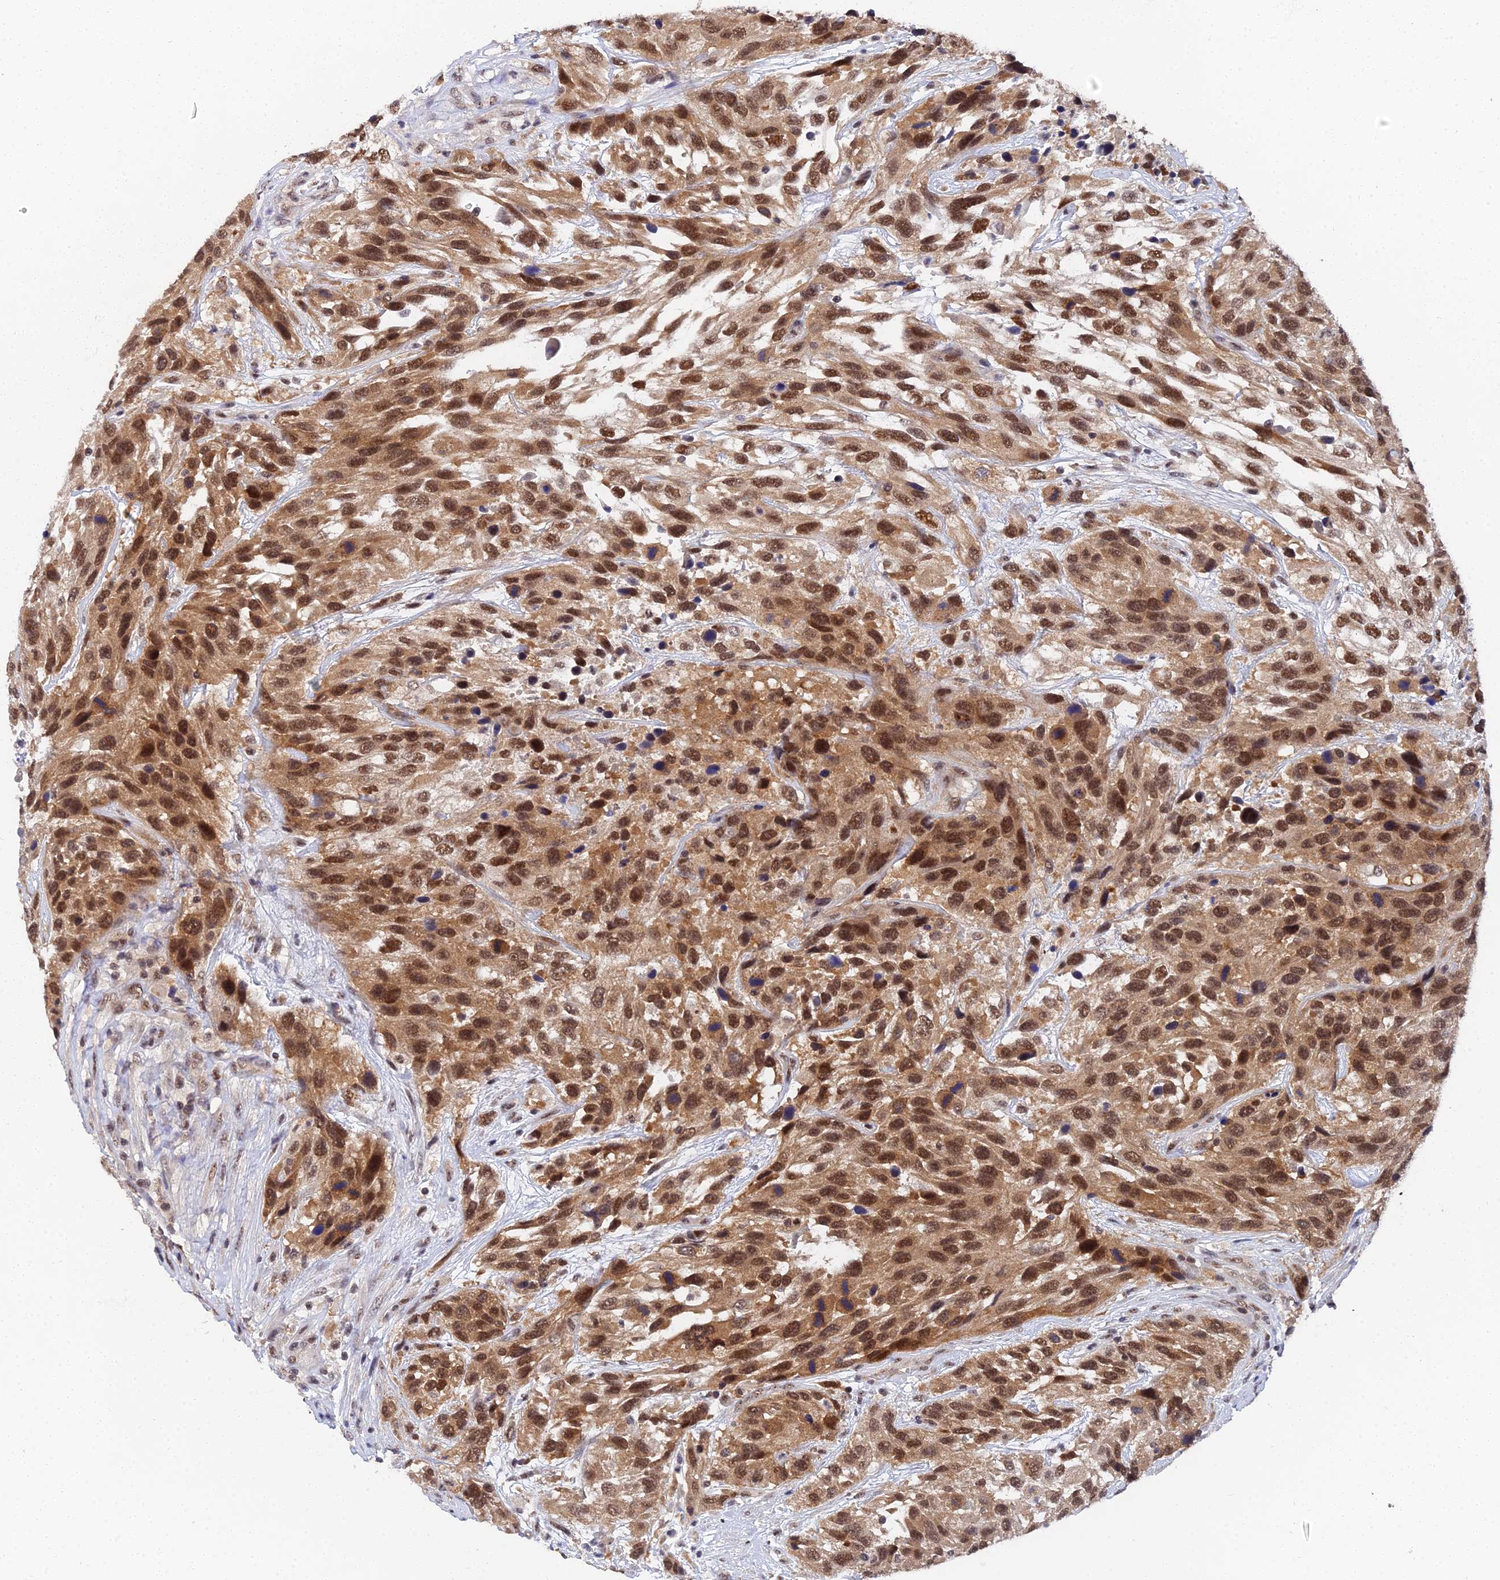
{"staining": {"intensity": "strong", "quantity": ">75%", "location": "cytoplasmic/membranous,nuclear"}, "tissue": "urothelial cancer", "cell_type": "Tumor cells", "image_type": "cancer", "snomed": [{"axis": "morphology", "description": "Urothelial carcinoma, High grade"}, {"axis": "topography", "description": "Urinary bladder"}], "caption": "Protein staining displays strong cytoplasmic/membranous and nuclear expression in about >75% of tumor cells in high-grade urothelial carcinoma.", "gene": "MAGOHB", "patient": {"sex": "female", "age": 70}}